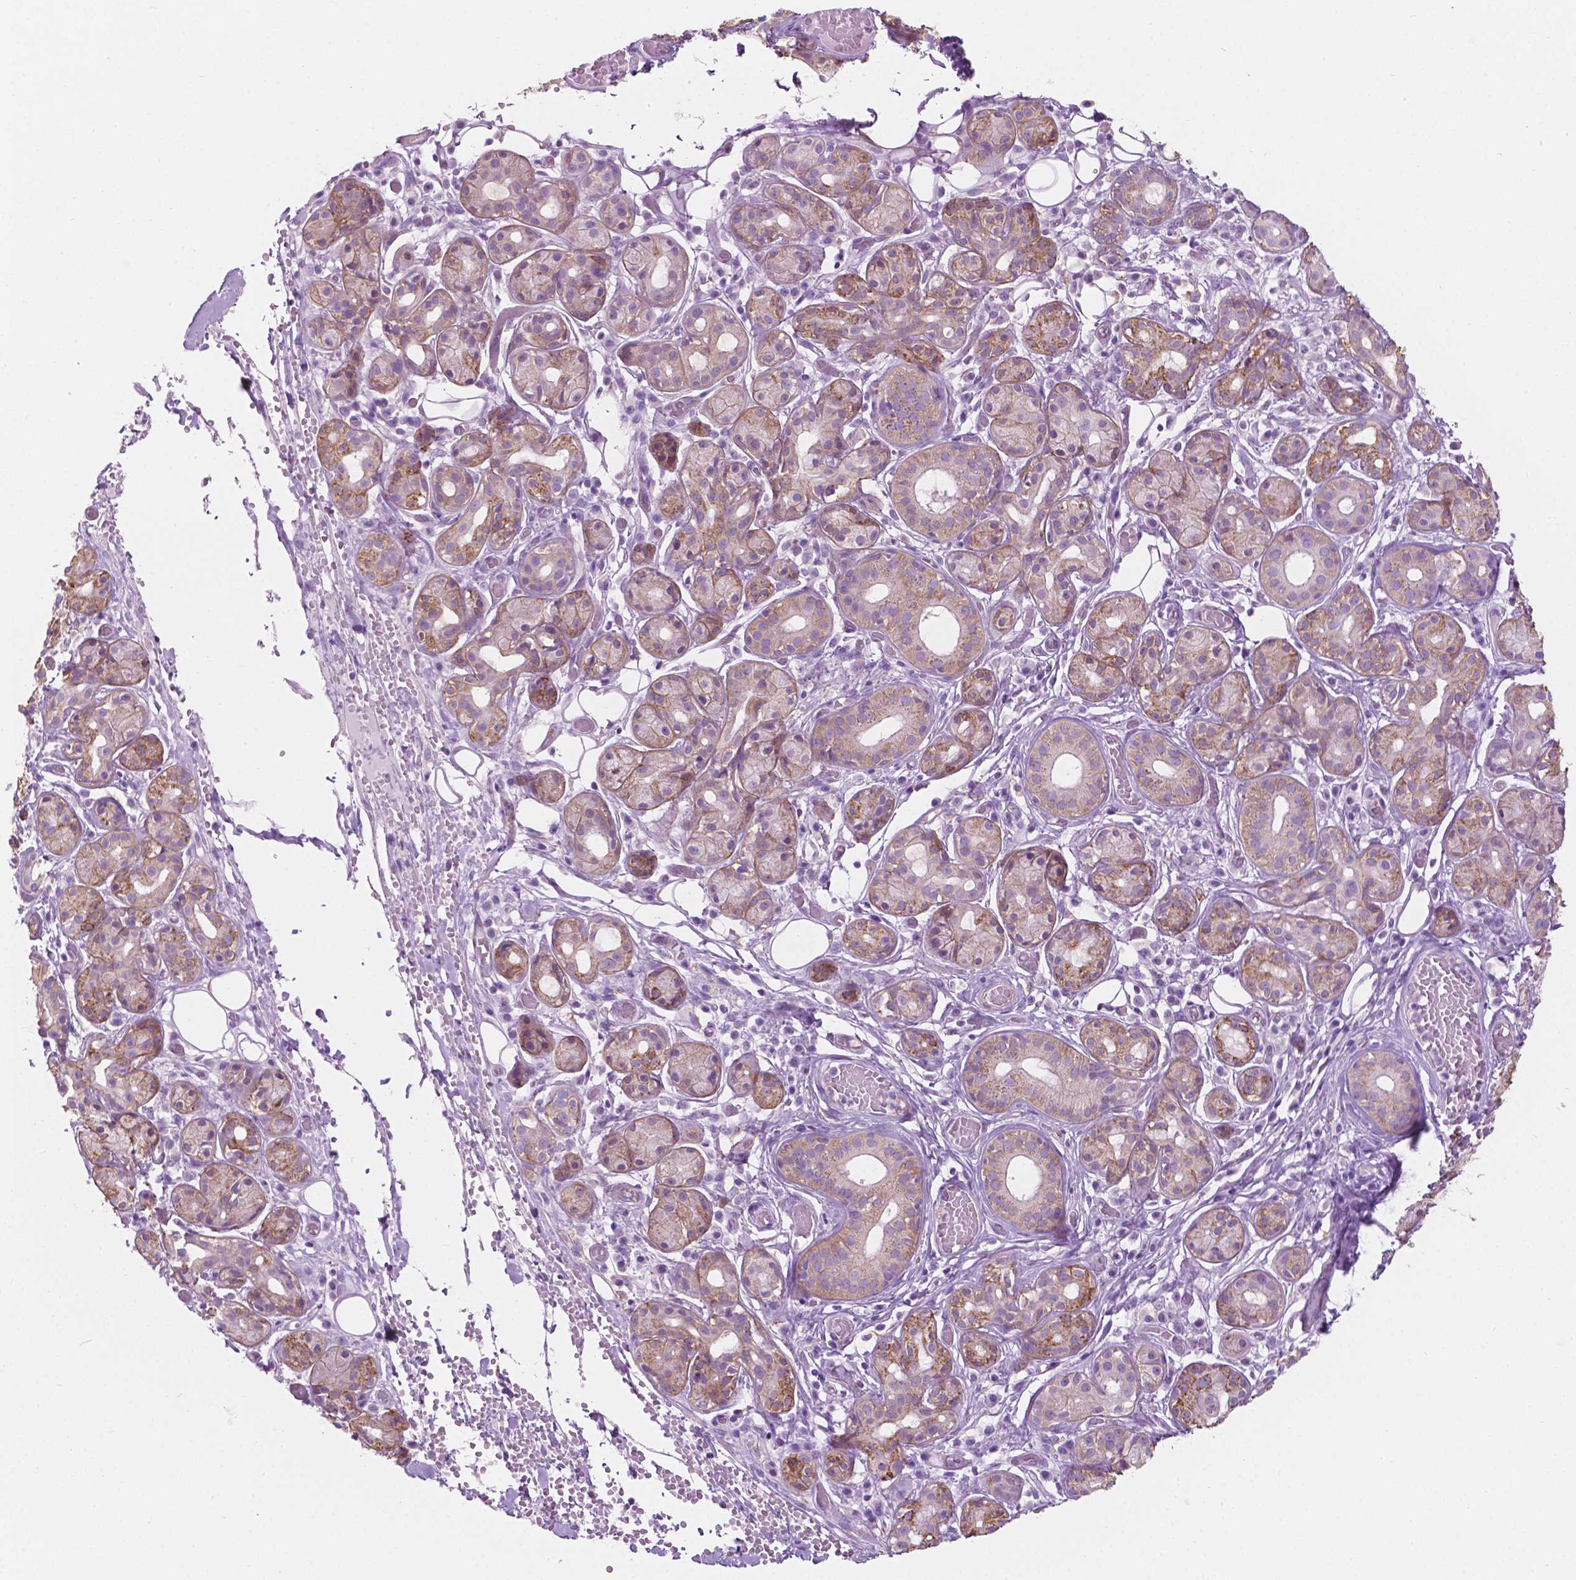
{"staining": {"intensity": "weak", "quantity": "25%-75%", "location": "cytoplasmic/membranous"}, "tissue": "salivary gland", "cell_type": "Glandular cells", "image_type": "normal", "snomed": [{"axis": "morphology", "description": "Normal tissue, NOS"}, {"axis": "topography", "description": "Salivary gland"}, {"axis": "topography", "description": "Peripheral nerve tissue"}], "caption": "Glandular cells show low levels of weak cytoplasmic/membranous expression in about 25%-75% of cells in unremarkable salivary gland.", "gene": "NOS1AP", "patient": {"sex": "male", "age": 71}}